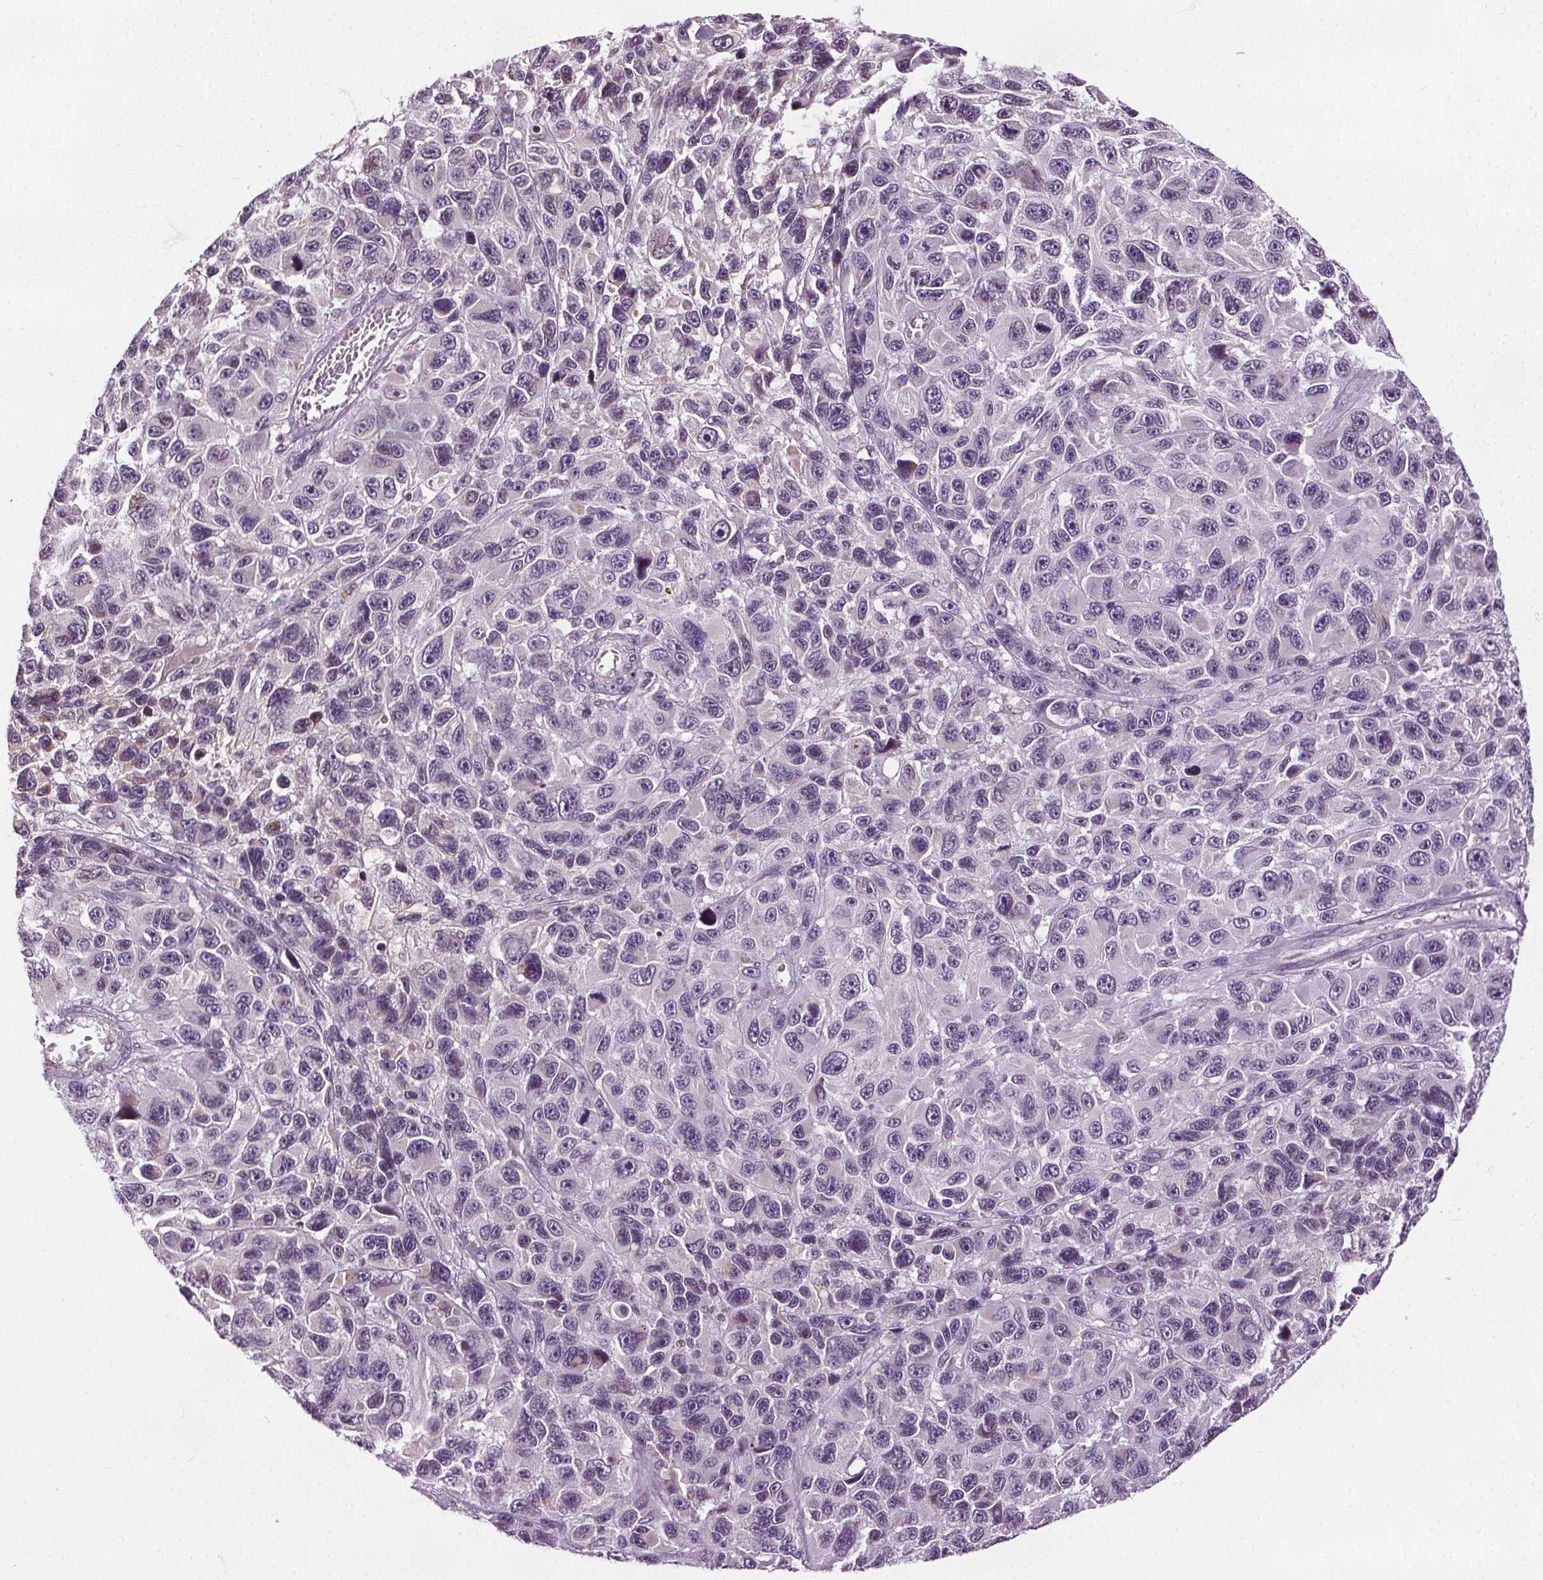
{"staining": {"intensity": "negative", "quantity": "none", "location": "none"}, "tissue": "melanoma", "cell_type": "Tumor cells", "image_type": "cancer", "snomed": [{"axis": "morphology", "description": "Malignant melanoma, NOS"}, {"axis": "topography", "description": "Skin"}], "caption": "This is an immunohistochemistry histopathology image of malignant melanoma. There is no expression in tumor cells.", "gene": "LFNG", "patient": {"sex": "male", "age": 53}}